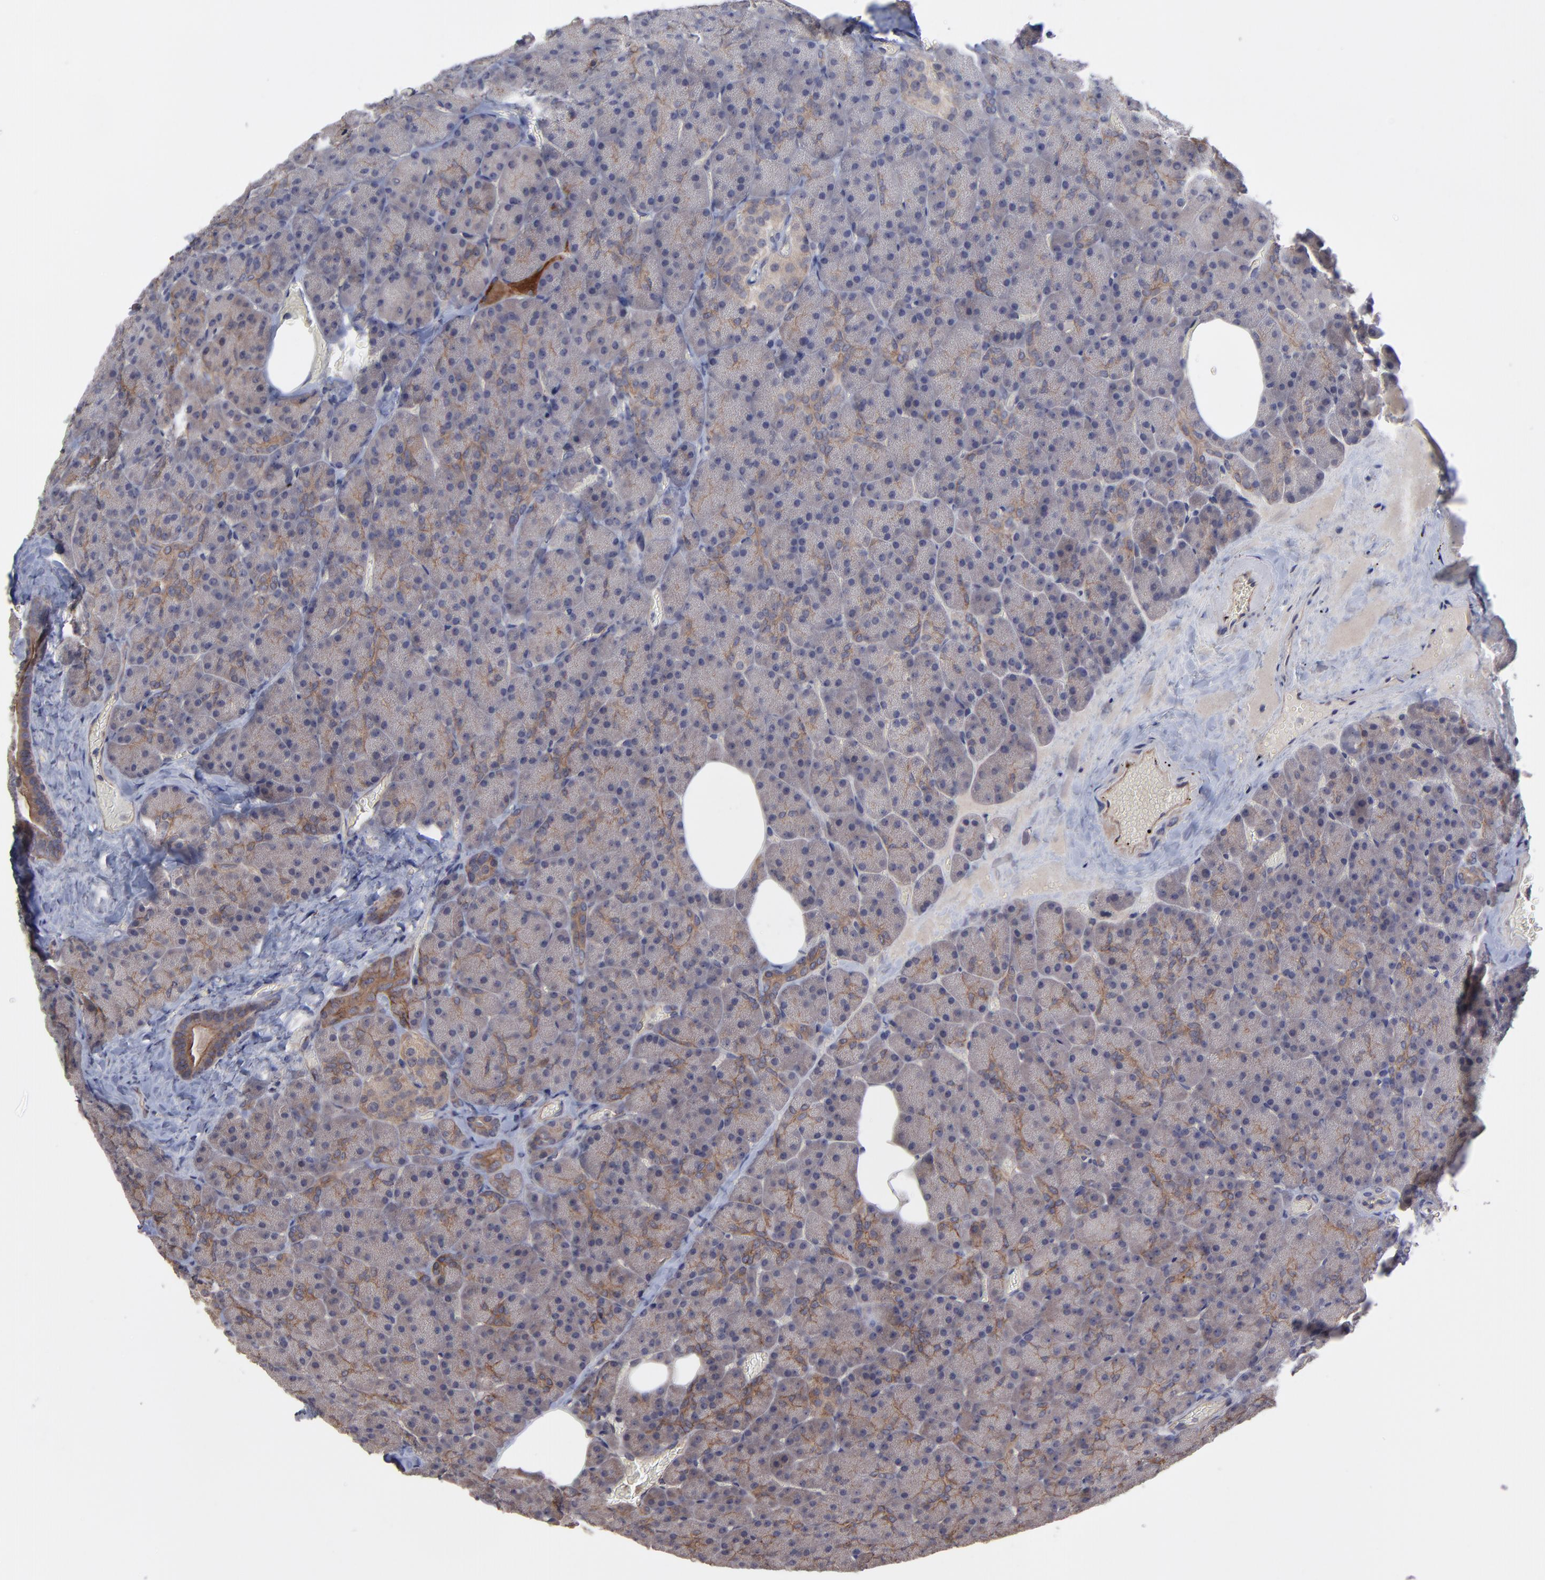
{"staining": {"intensity": "weak", "quantity": "25%-75%", "location": "cytoplasmic/membranous"}, "tissue": "carcinoid", "cell_type": "Tumor cells", "image_type": "cancer", "snomed": [{"axis": "morphology", "description": "Normal tissue, NOS"}, {"axis": "morphology", "description": "Carcinoid, malignant, NOS"}, {"axis": "topography", "description": "Pancreas"}], "caption": "Malignant carcinoid stained for a protein (brown) shows weak cytoplasmic/membranous positive positivity in approximately 25%-75% of tumor cells.", "gene": "ZNF780B", "patient": {"sex": "female", "age": 35}}